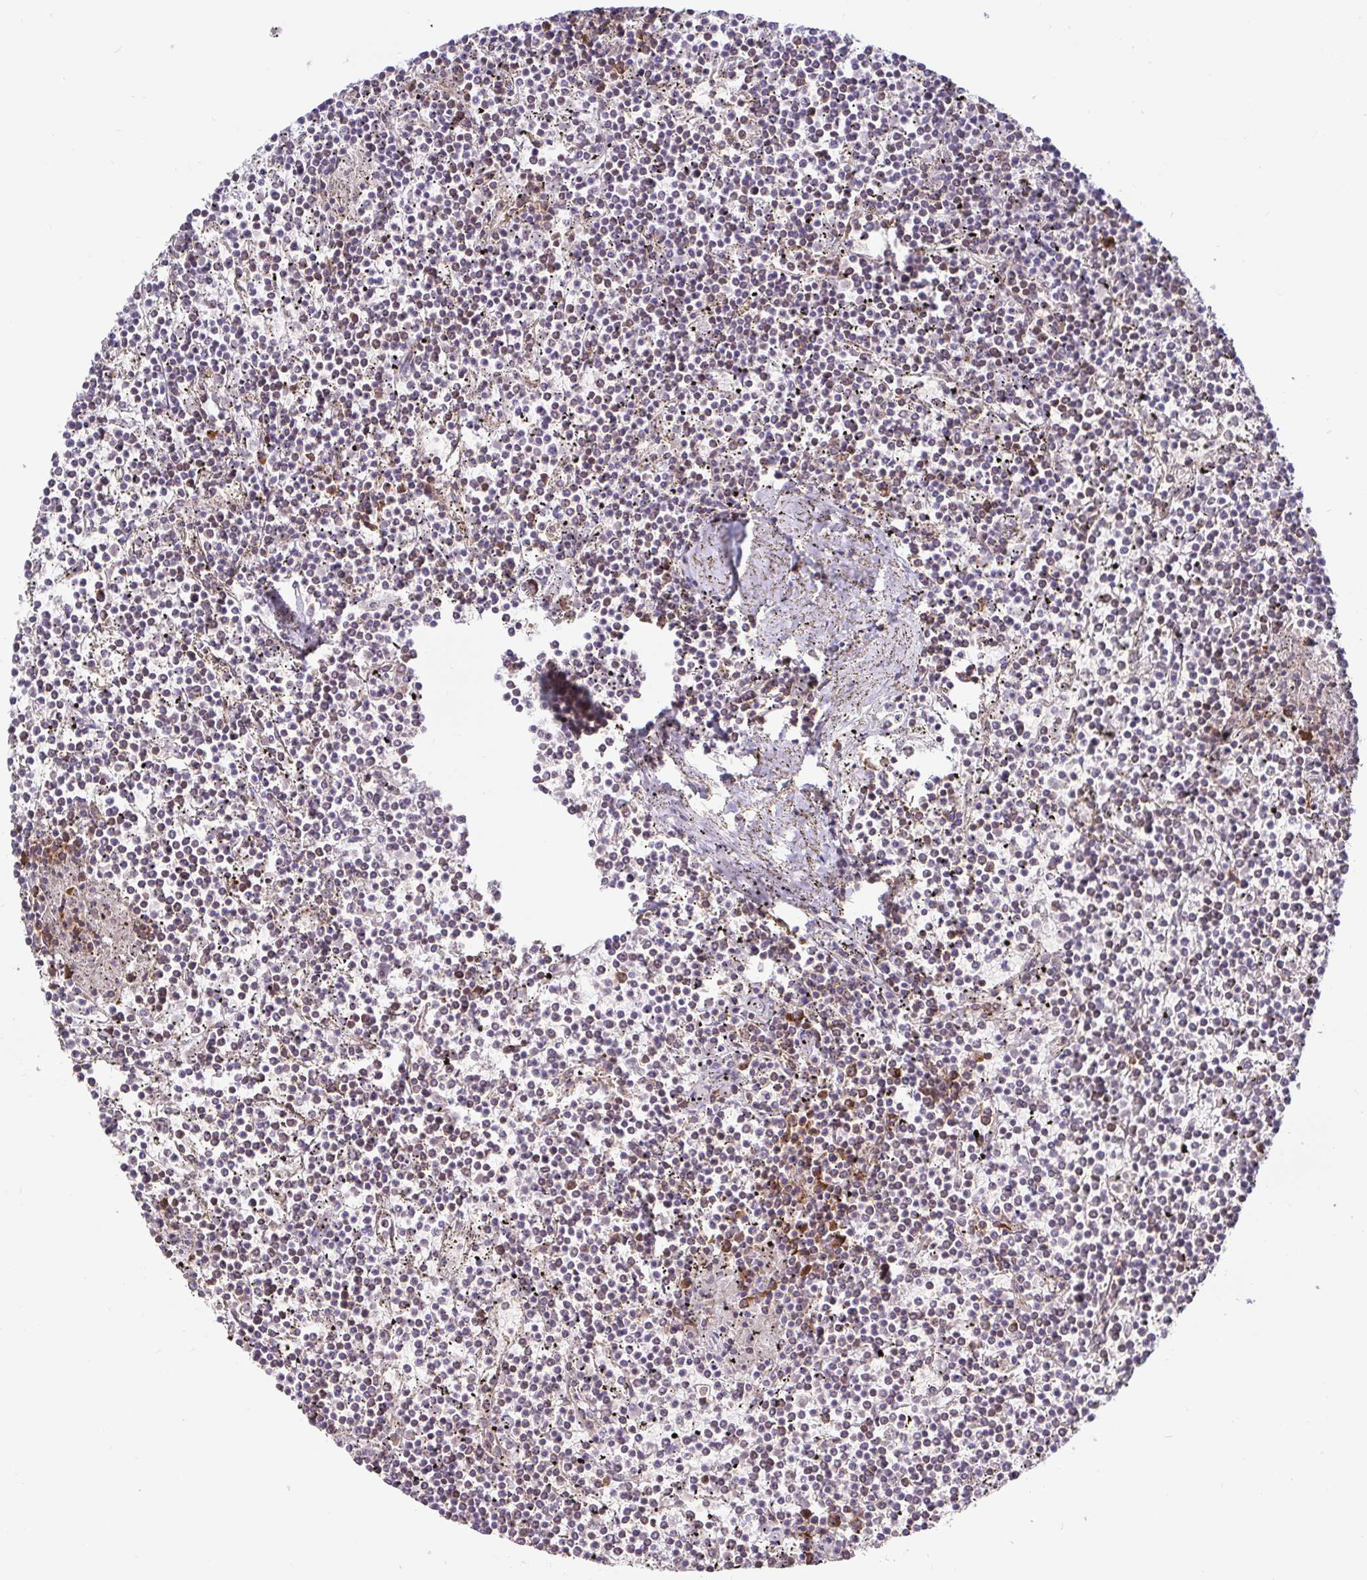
{"staining": {"intensity": "negative", "quantity": "none", "location": "none"}, "tissue": "lymphoma", "cell_type": "Tumor cells", "image_type": "cancer", "snomed": [{"axis": "morphology", "description": "Malignant lymphoma, non-Hodgkin's type, Low grade"}, {"axis": "topography", "description": "Spleen"}], "caption": "The immunohistochemistry micrograph has no significant positivity in tumor cells of low-grade malignant lymphoma, non-Hodgkin's type tissue.", "gene": "LARP1", "patient": {"sex": "female", "age": 19}}